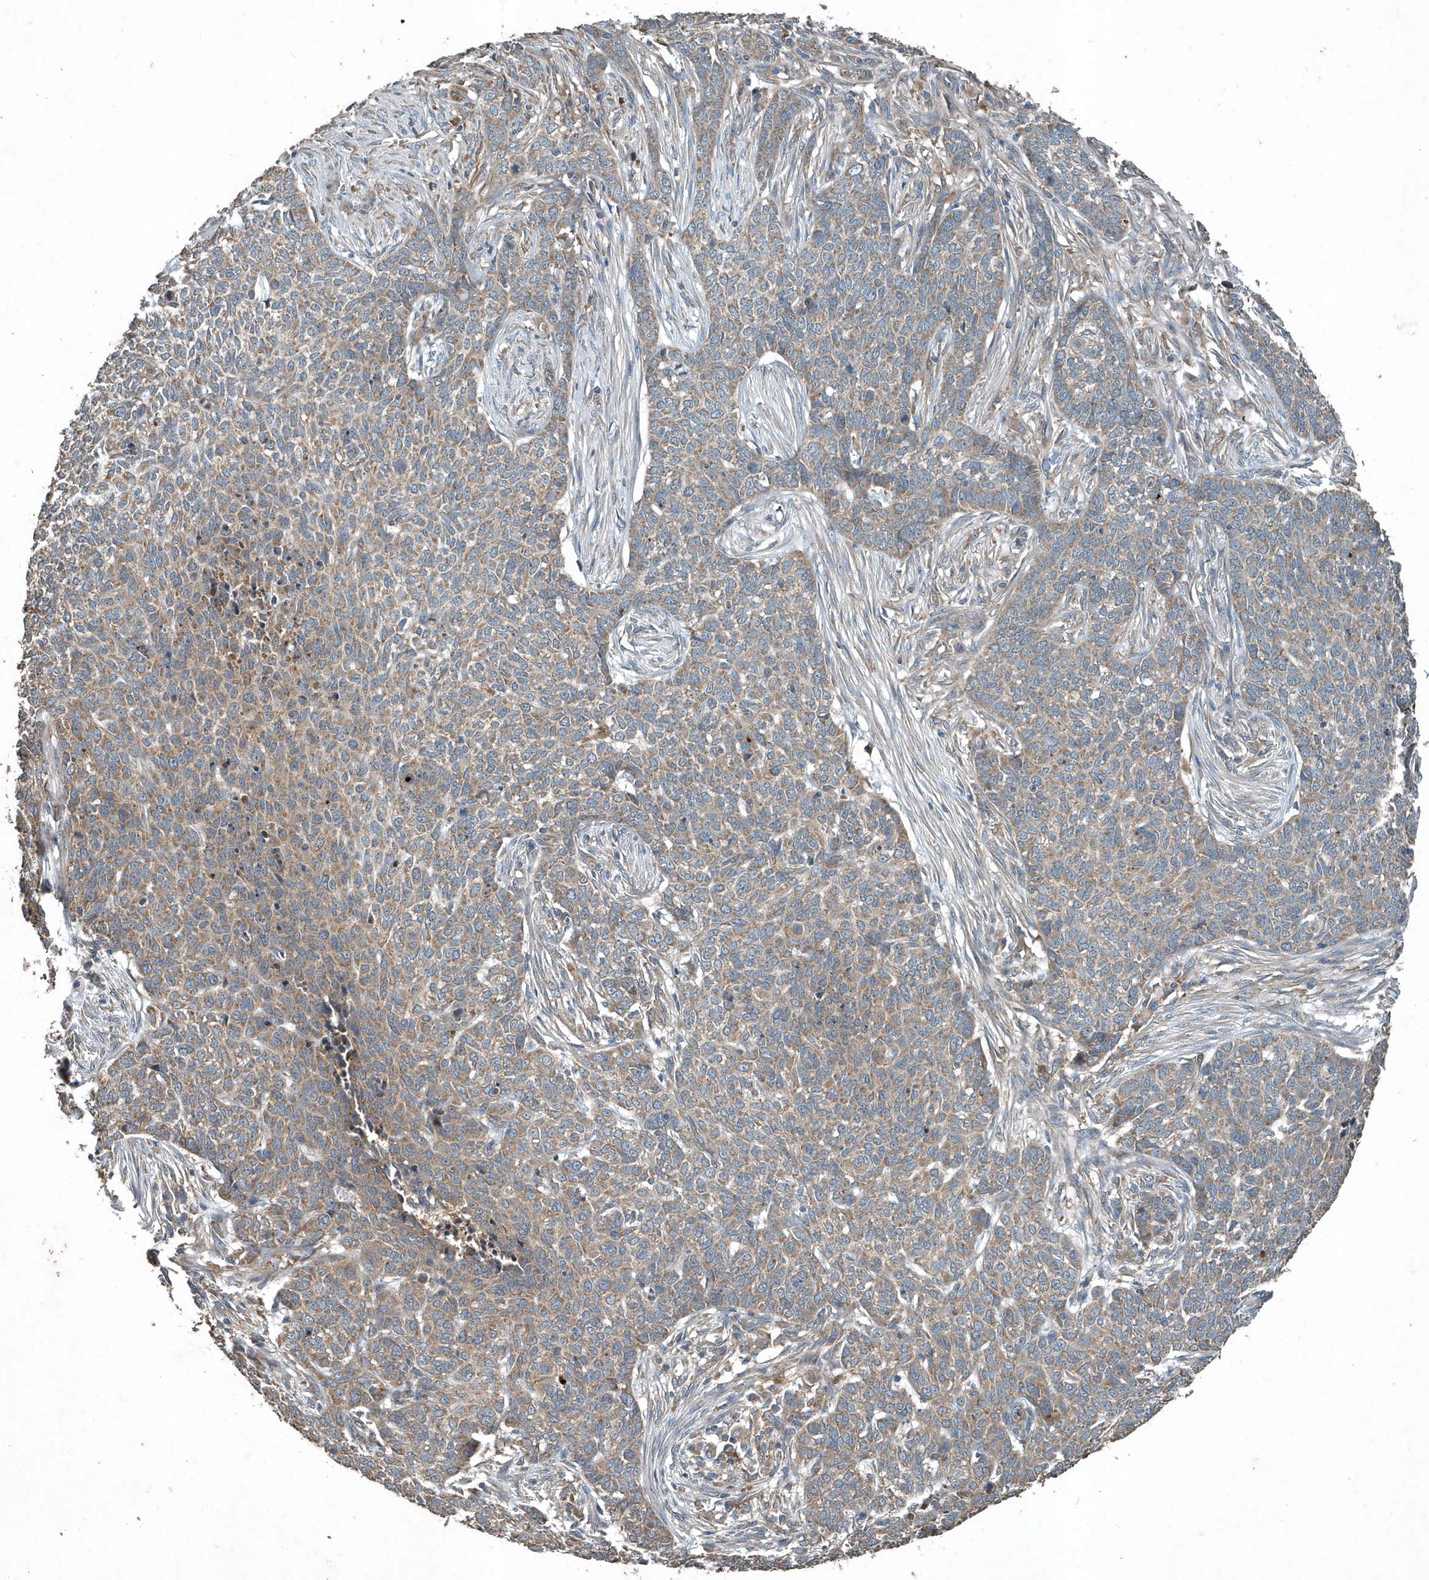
{"staining": {"intensity": "weak", "quantity": ">75%", "location": "cytoplasmic/membranous"}, "tissue": "skin cancer", "cell_type": "Tumor cells", "image_type": "cancer", "snomed": [{"axis": "morphology", "description": "Basal cell carcinoma"}, {"axis": "topography", "description": "Skin"}], "caption": "Tumor cells exhibit low levels of weak cytoplasmic/membranous staining in about >75% of cells in skin cancer.", "gene": "SCFD2", "patient": {"sex": "male", "age": 85}}